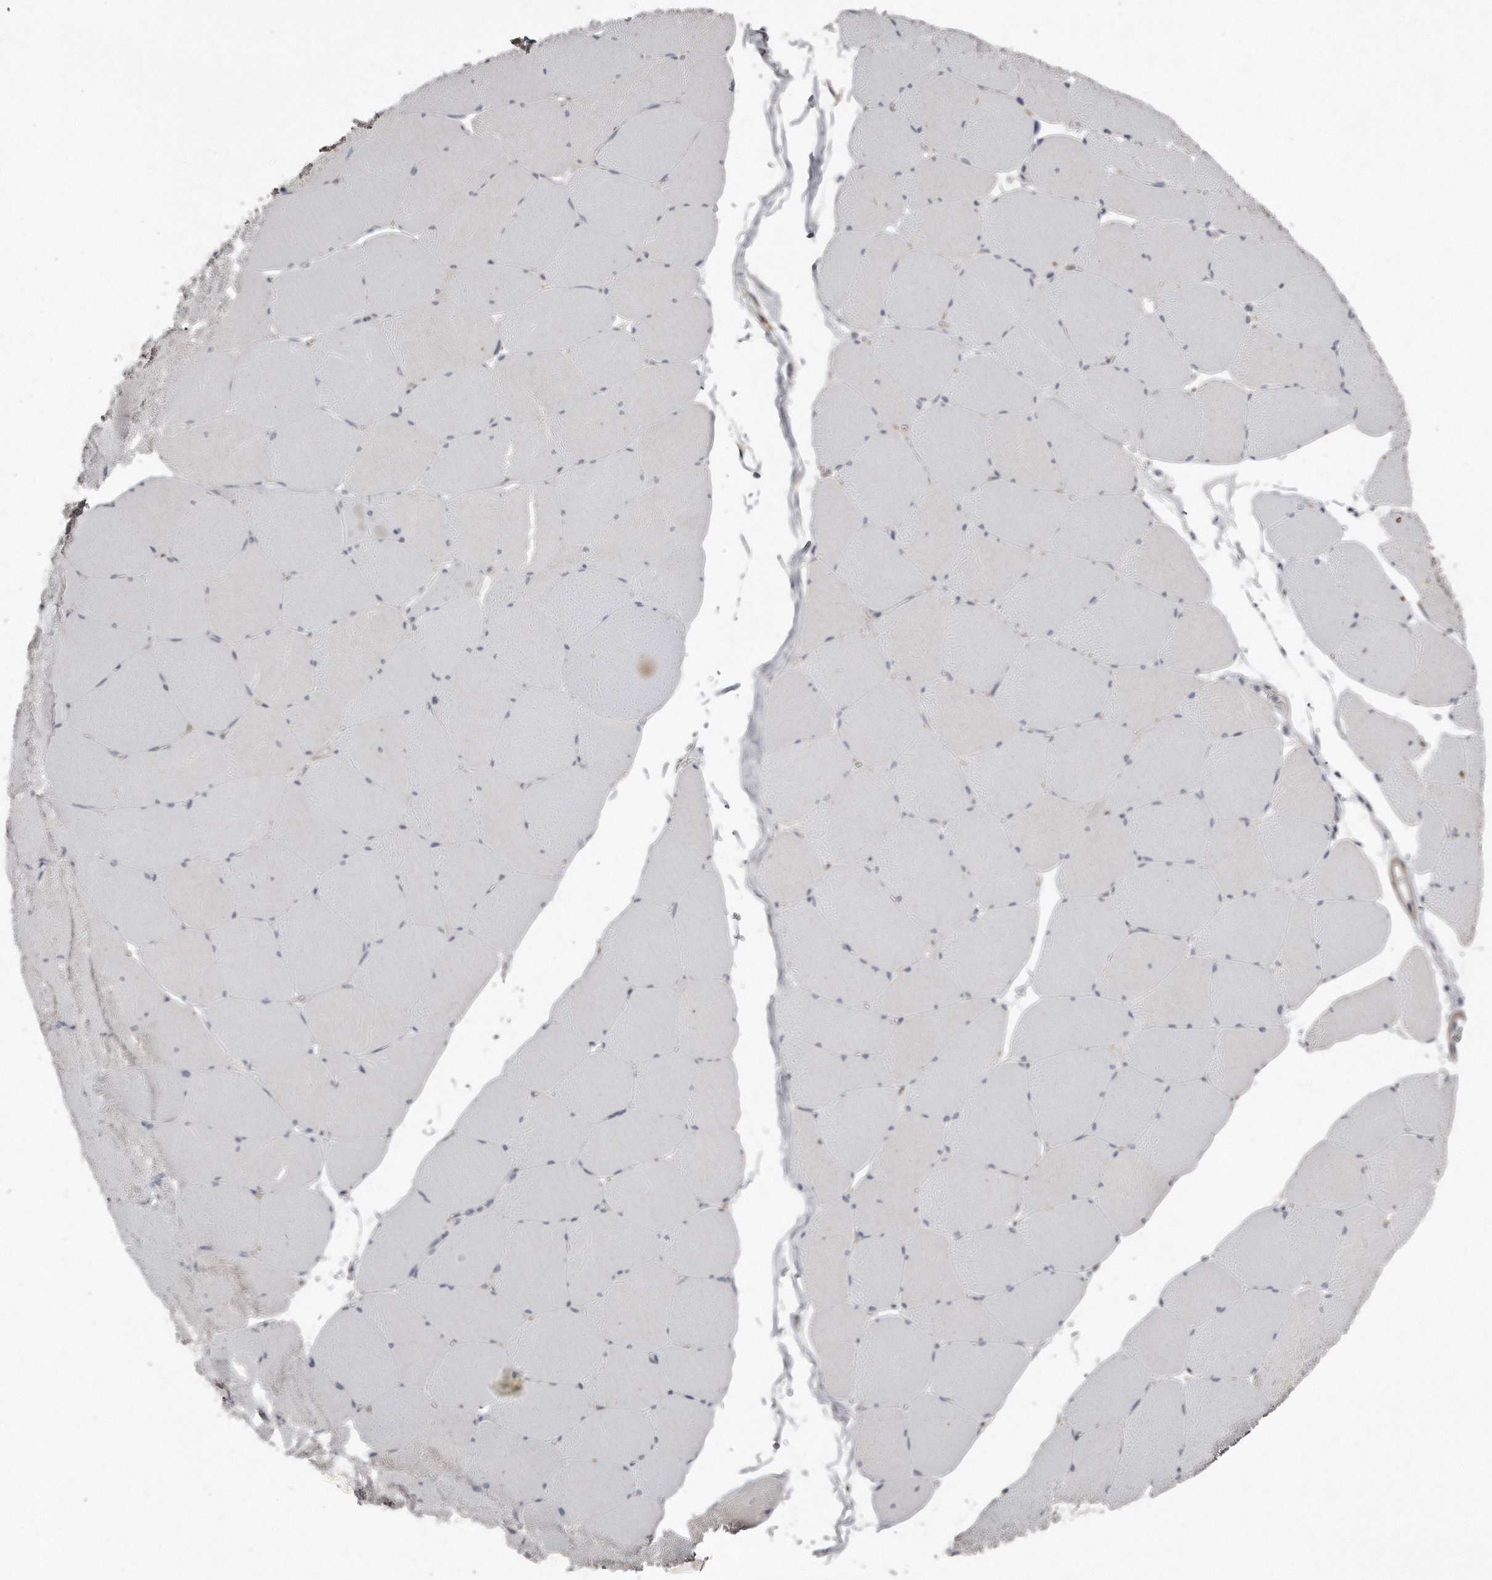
{"staining": {"intensity": "negative", "quantity": "none", "location": "none"}, "tissue": "skeletal muscle", "cell_type": "Myocytes", "image_type": "normal", "snomed": [{"axis": "morphology", "description": "Normal tissue, NOS"}, {"axis": "topography", "description": "Skeletal muscle"}, {"axis": "topography", "description": "Head-Neck"}], "caption": "IHC image of normal skeletal muscle: skeletal muscle stained with DAB (3,3'-diaminobenzidine) reveals no significant protein positivity in myocytes. The staining is performed using DAB brown chromogen with nuclei counter-stained in using hematoxylin.", "gene": "LMOD1", "patient": {"sex": "male", "age": 66}}